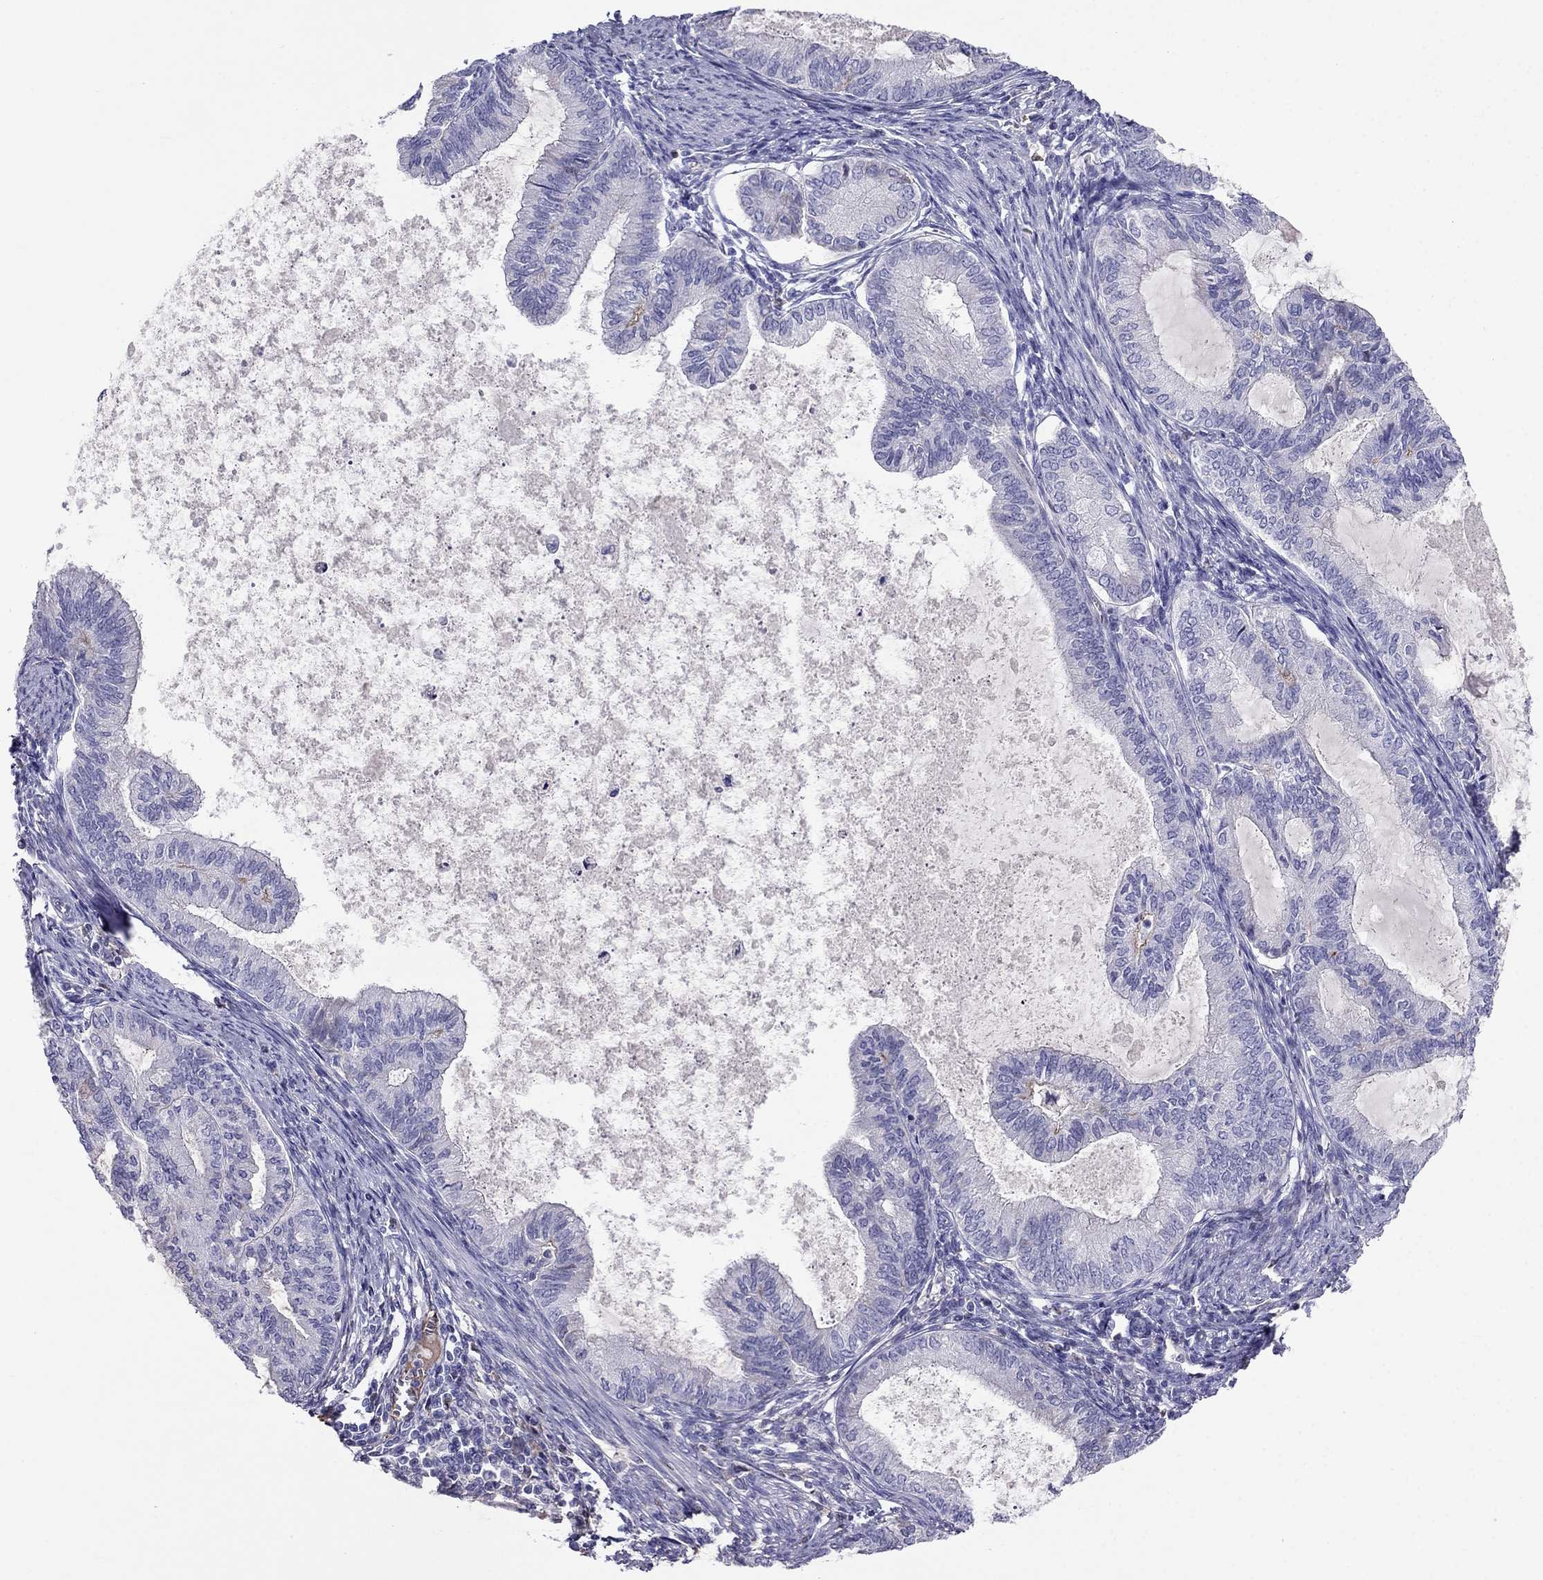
{"staining": {"intensity": "negative", "quantity": "none", "location": "none"}, "tissue": "endometrial cancer", "cell_type": "Tumor cells", "image_type": "cancer", "snomed": [{"axis": "morphology", "description": "Adenocarcinoma, NOS"}, {"axis": "topography", "description": "Endometrium"}], "caption": "An image of endometrial adenocarcinoma stained for a protein reveals no brown staining in tumor cells. Brightfield microscopy of immunohistochemistry stained with DAB (brown) and hematoxylin (blue), captured at high magnification.", "gene": "TBC1D21", "patient": {"sex": "female", "age": 86}}